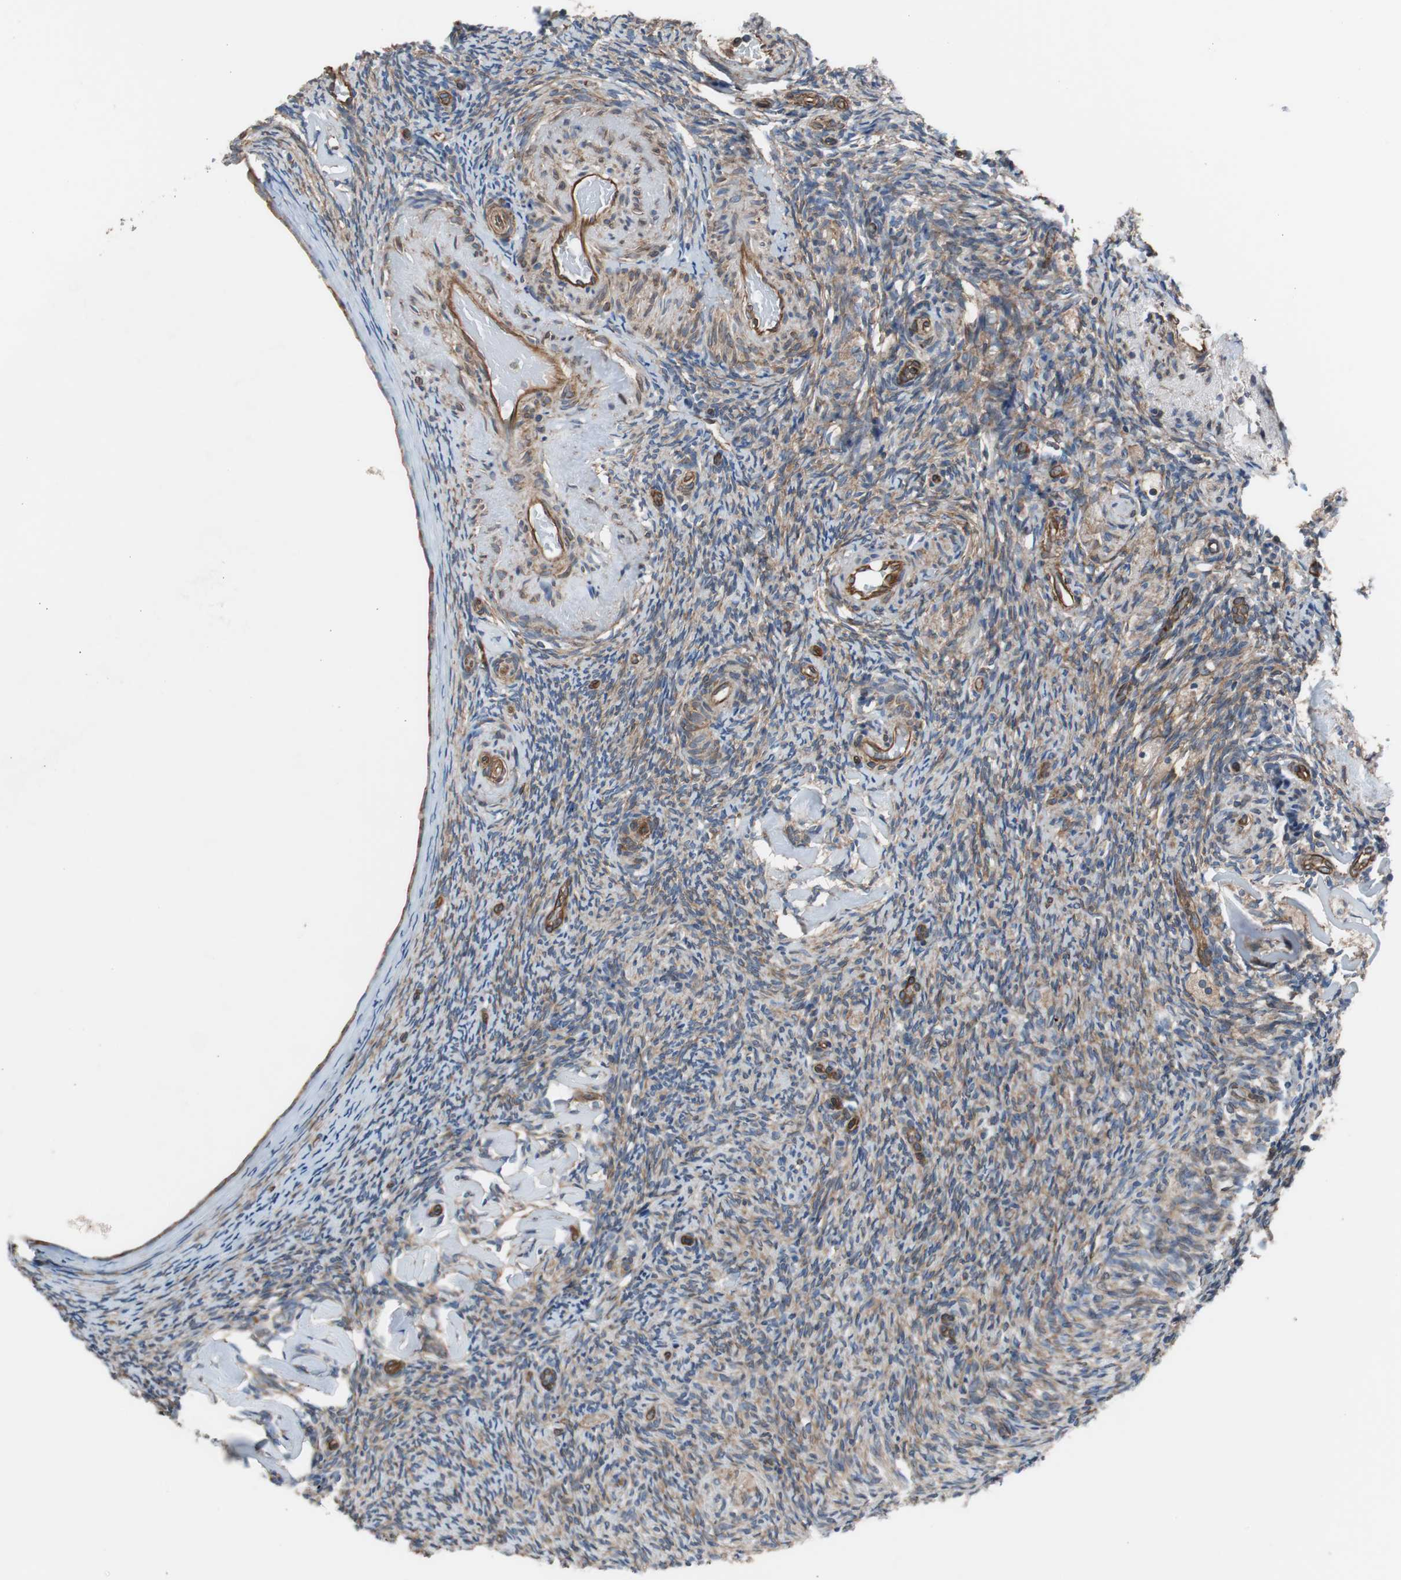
{"staining": {"intensity": "strong", "quantity": ">75%", "location": "cytoplasmic/membranous"}, "tissue": "ovary", "cell_type": "Follicle cells", "image_type": "normal", "snomed": [{"axis": "morphology", "description": "Normal tissue, NOS"}, {"axis": "topography", "description": "Ovary"}], "caption": "This image shows unremarkable ovary stained with immunohistochemistry (IHC) to label a protein in brown. The cytoplasmic/membranous of follicle cells show strong positivity for the protein. Nuclei are counter-stained blue.", "gene": "KIF3B", "patient": {"sex": "female", "age": 60}}